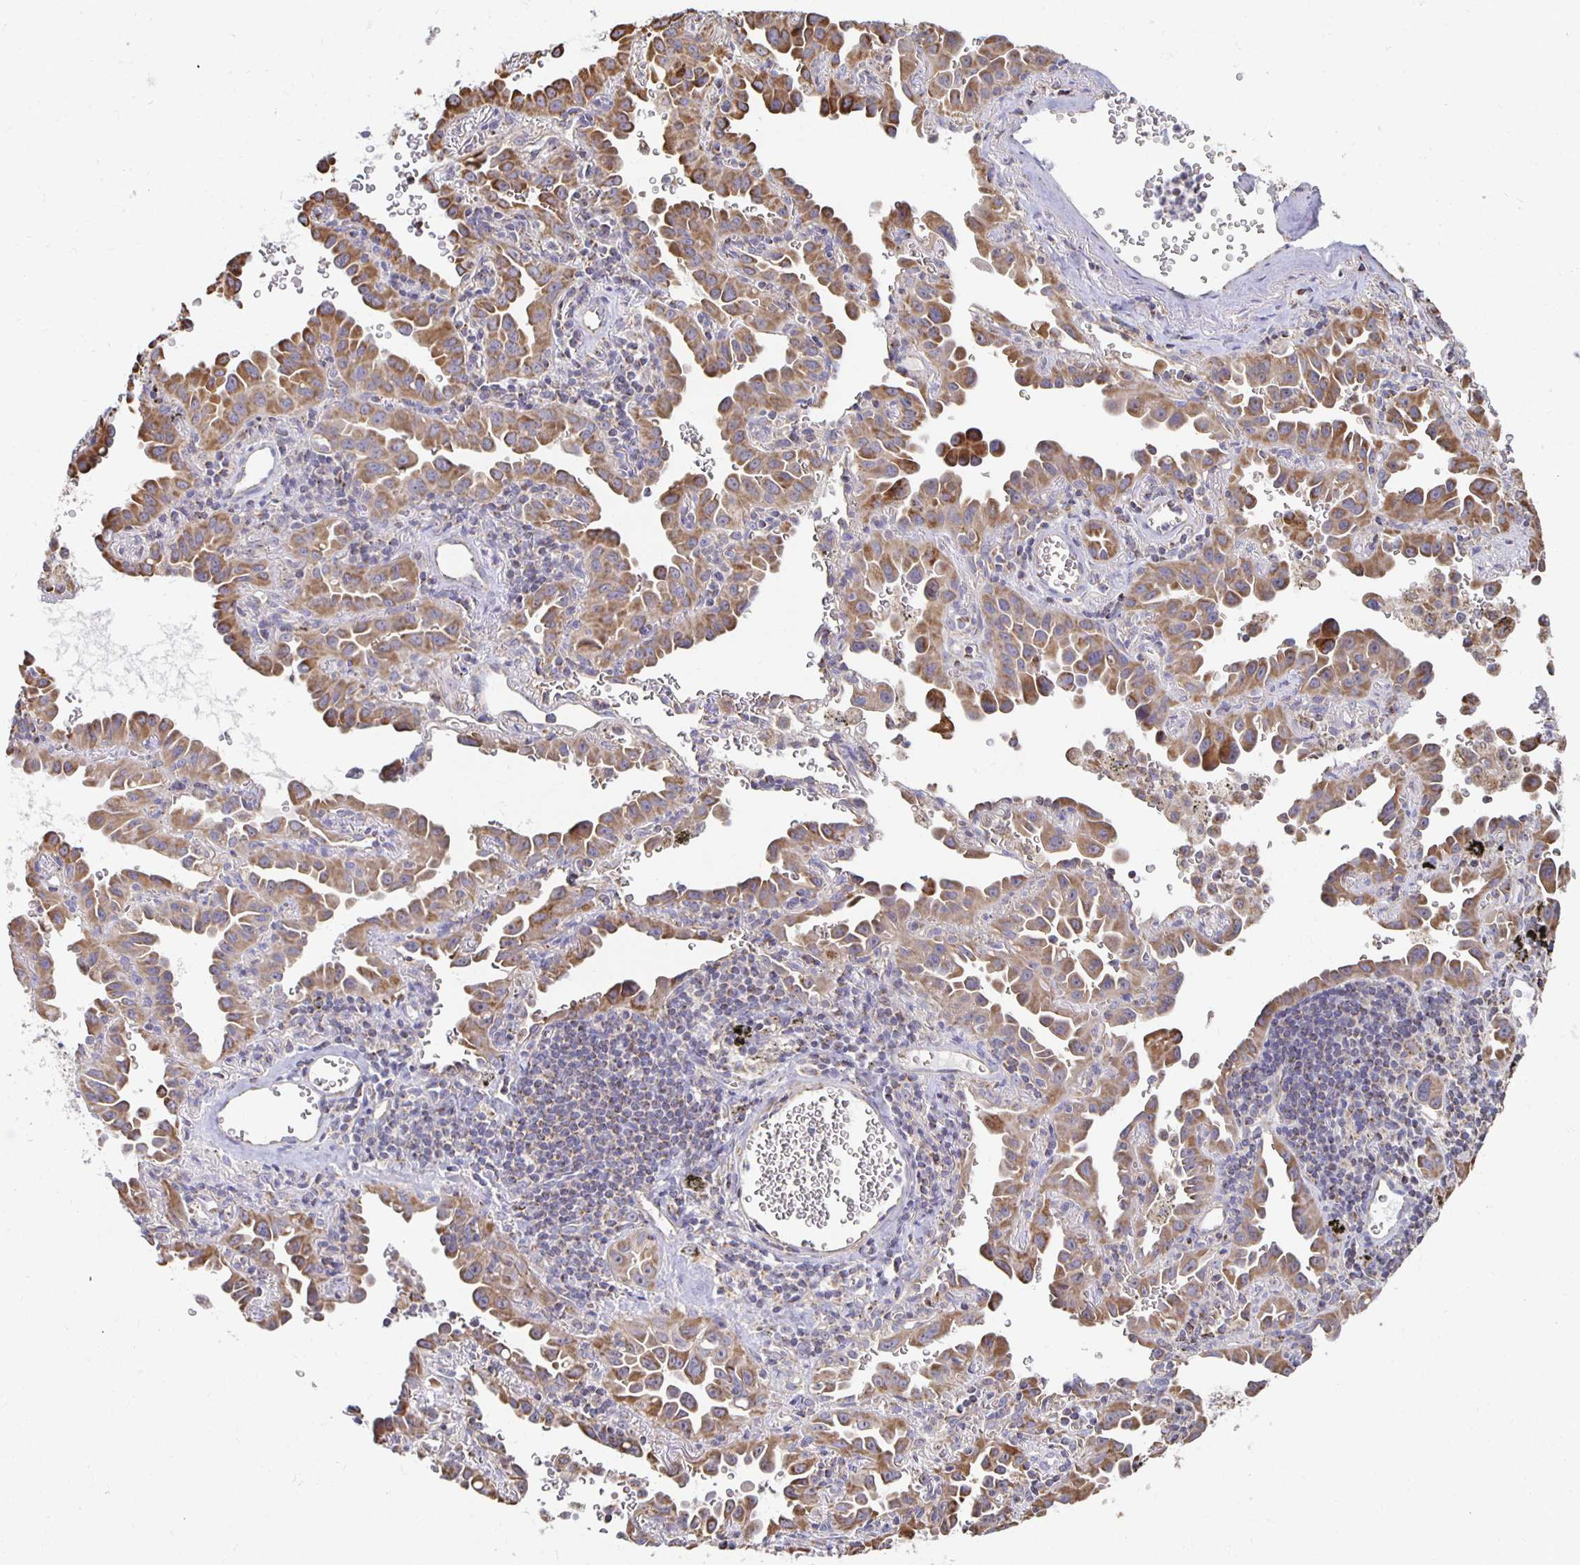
{"staining": {"intensity": "moderate", "quantity": ">75%", "location": "cytoplasmic/membranous"}, "tissue": "lung cancer", "cell_type": "Tumor cells", "image_type": "cancer", "snomed": [{"axis": "morphology", "description": "Adenocarcinoma, NOS"}, {"axis": "topography", "description": "Lung"}], "caption": "Immunohistochemistry (IHC) histopathology image of neoplastic tissue: lung cancer stained using immunohistochemistry shows medium levels of moderate protein expression localized specifically in the cytoplasmic/membranous of tumor cells, appearing as a cytoplasmic/membranous brown color.", "gene": "NKX2-8", "patient": {"sex": "male", "age": 68}}